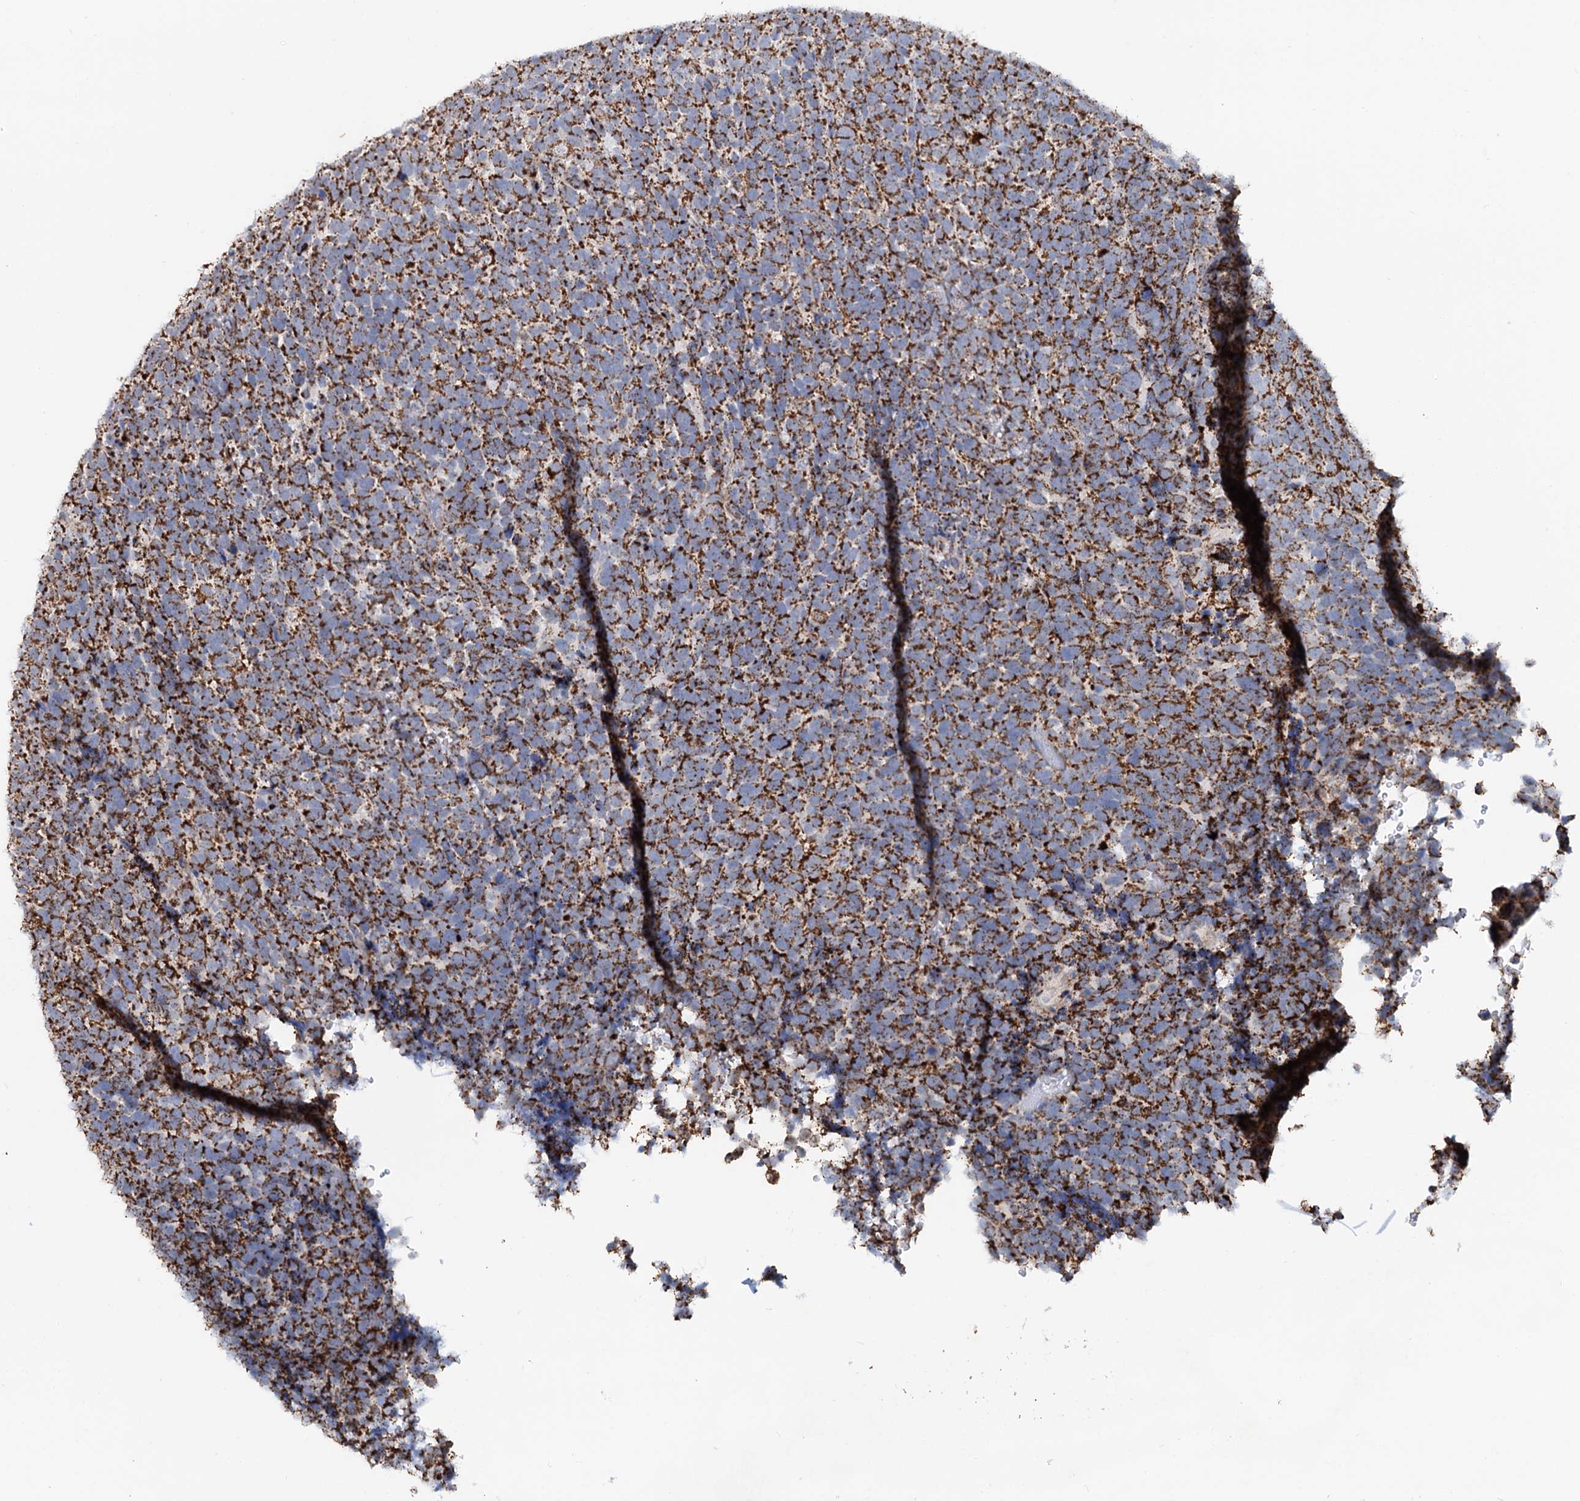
{"staining": {"intensity": "strong", "quantity": ">75%", "location": "cytoplasmic/membranous"}, "tissue": "urothelial cancer", "cell_type": "Tumor cells", "image_type": "cancer", "snomed": [{"axis": "morphology", "description": "Urothelial carcinoma, High grade"}, {"axis": "topography", "description": "Urinary bladder"}], "caption": "About >75% of tumor cells in high-grade urothelial carcinoma demonstrate strong cytoplasmic/membranous protein expression as visualized by brown immunohistochemical staining.", "gene": "C2CD3", "patient": {"sex": "female", "age": 82}}